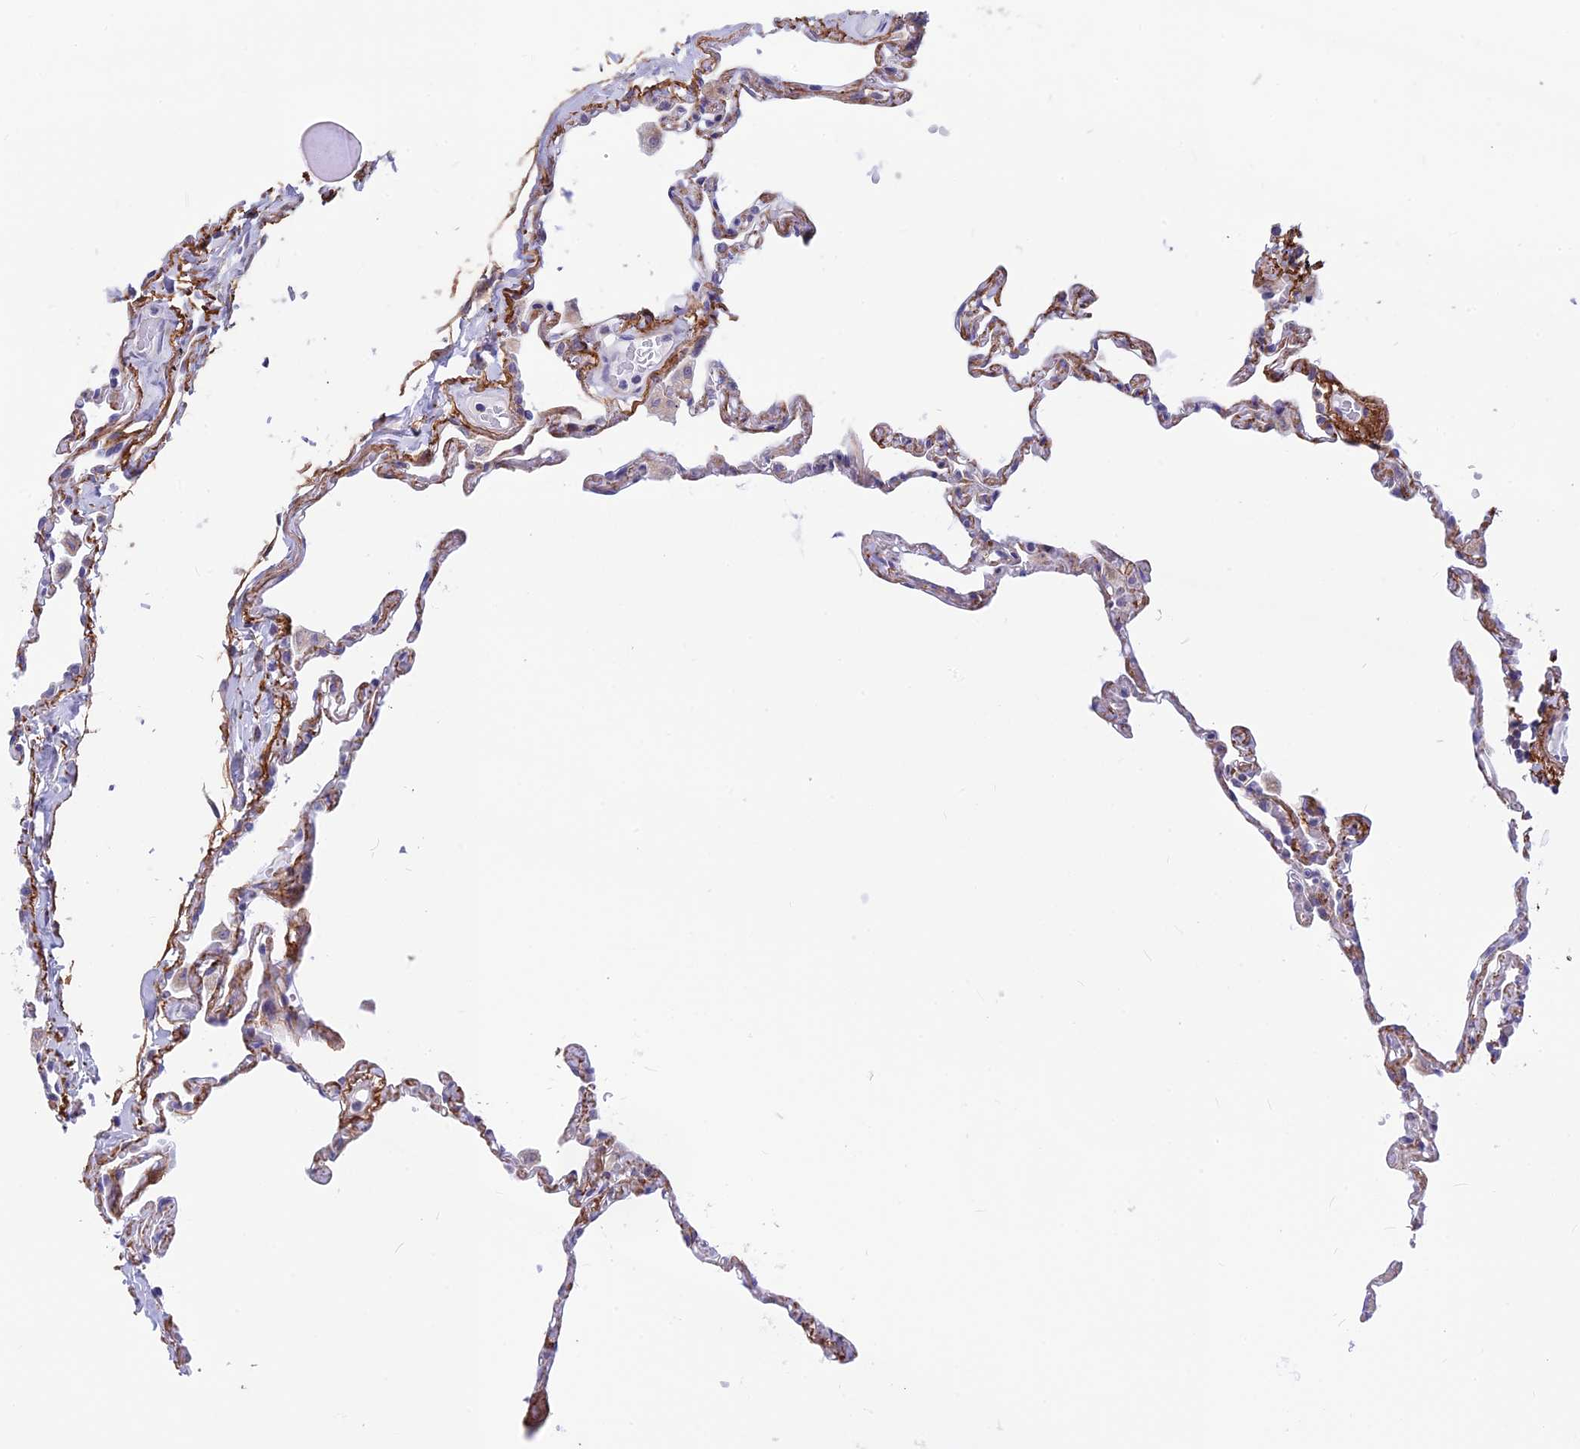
{"staining": {"intensity": "negative", "quantity": "none", "location": "none"}, "tissue": "lung", "cell_type": "Alveolar cells", "image_type": "normal", "snomed": [{"axis": "morphology", "description": "Normal tissue, NOS"}, {"axis": "topography", "description": "Lung"}], "caption": "A photomicrograph of human lung is negative for staining in alveolar cells. (Brightfield microscopy of DAB (3,3'-diaminobenzidine) IHC at high magnification).", "gene": "PLAC9", "patient": {"sex": "female", "age": 67}}